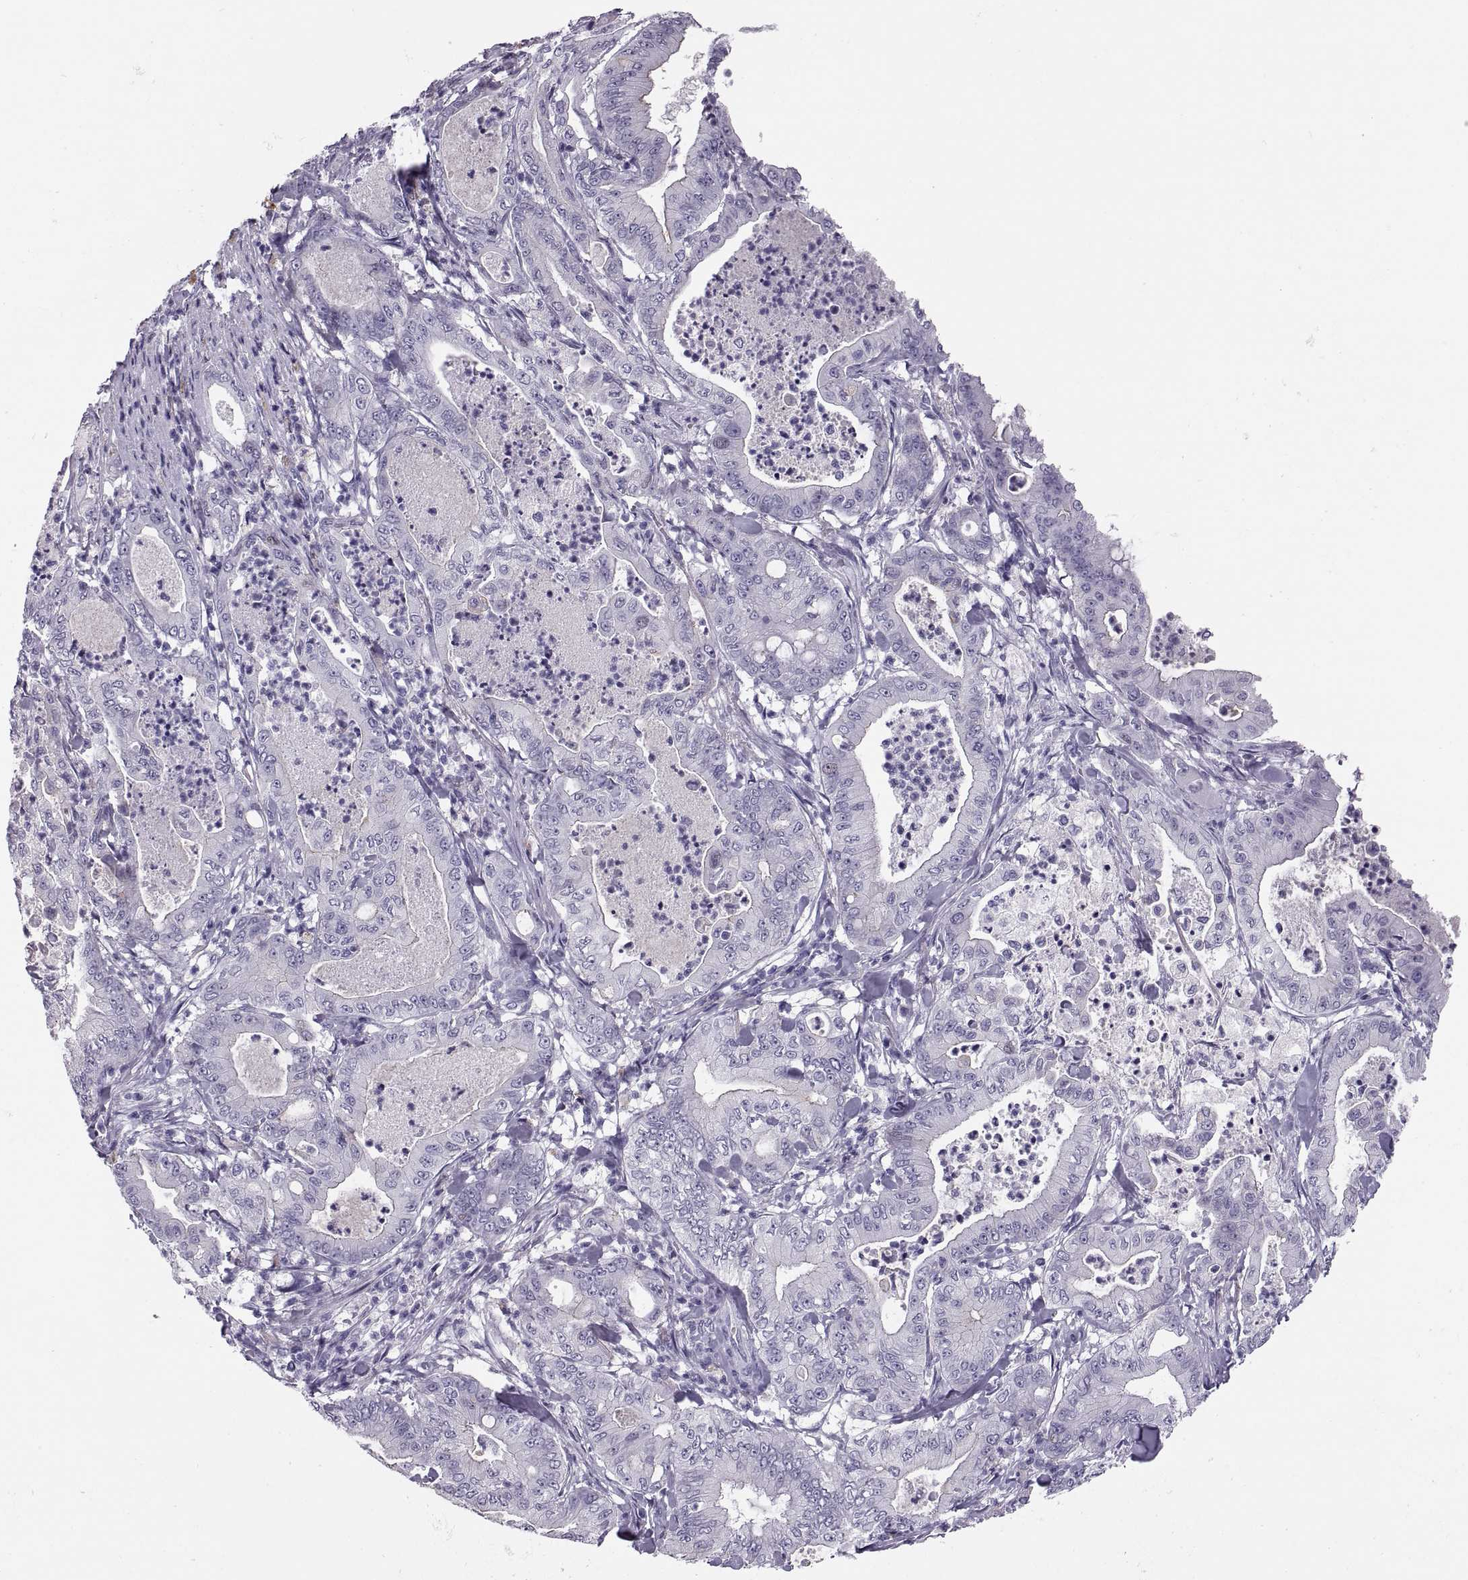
{"staining": {"intensity": "negative", "quantity": "none", "location": "none"}, "tissue": "pancreatic cancer", "cell_type": "Tumor cells", "image_type": "cancer", "snomed": [{"axis": "morphology", "description": "Adenocarcinoma, NOS"}, {"axis": "topography", "description": "Pancreas"}], "caption": "IHC of human pancreatic cancer exhibits no staining in tumor cells.", "gene": "QRICH2", "patient": {"sex": "male", "age": 71}}